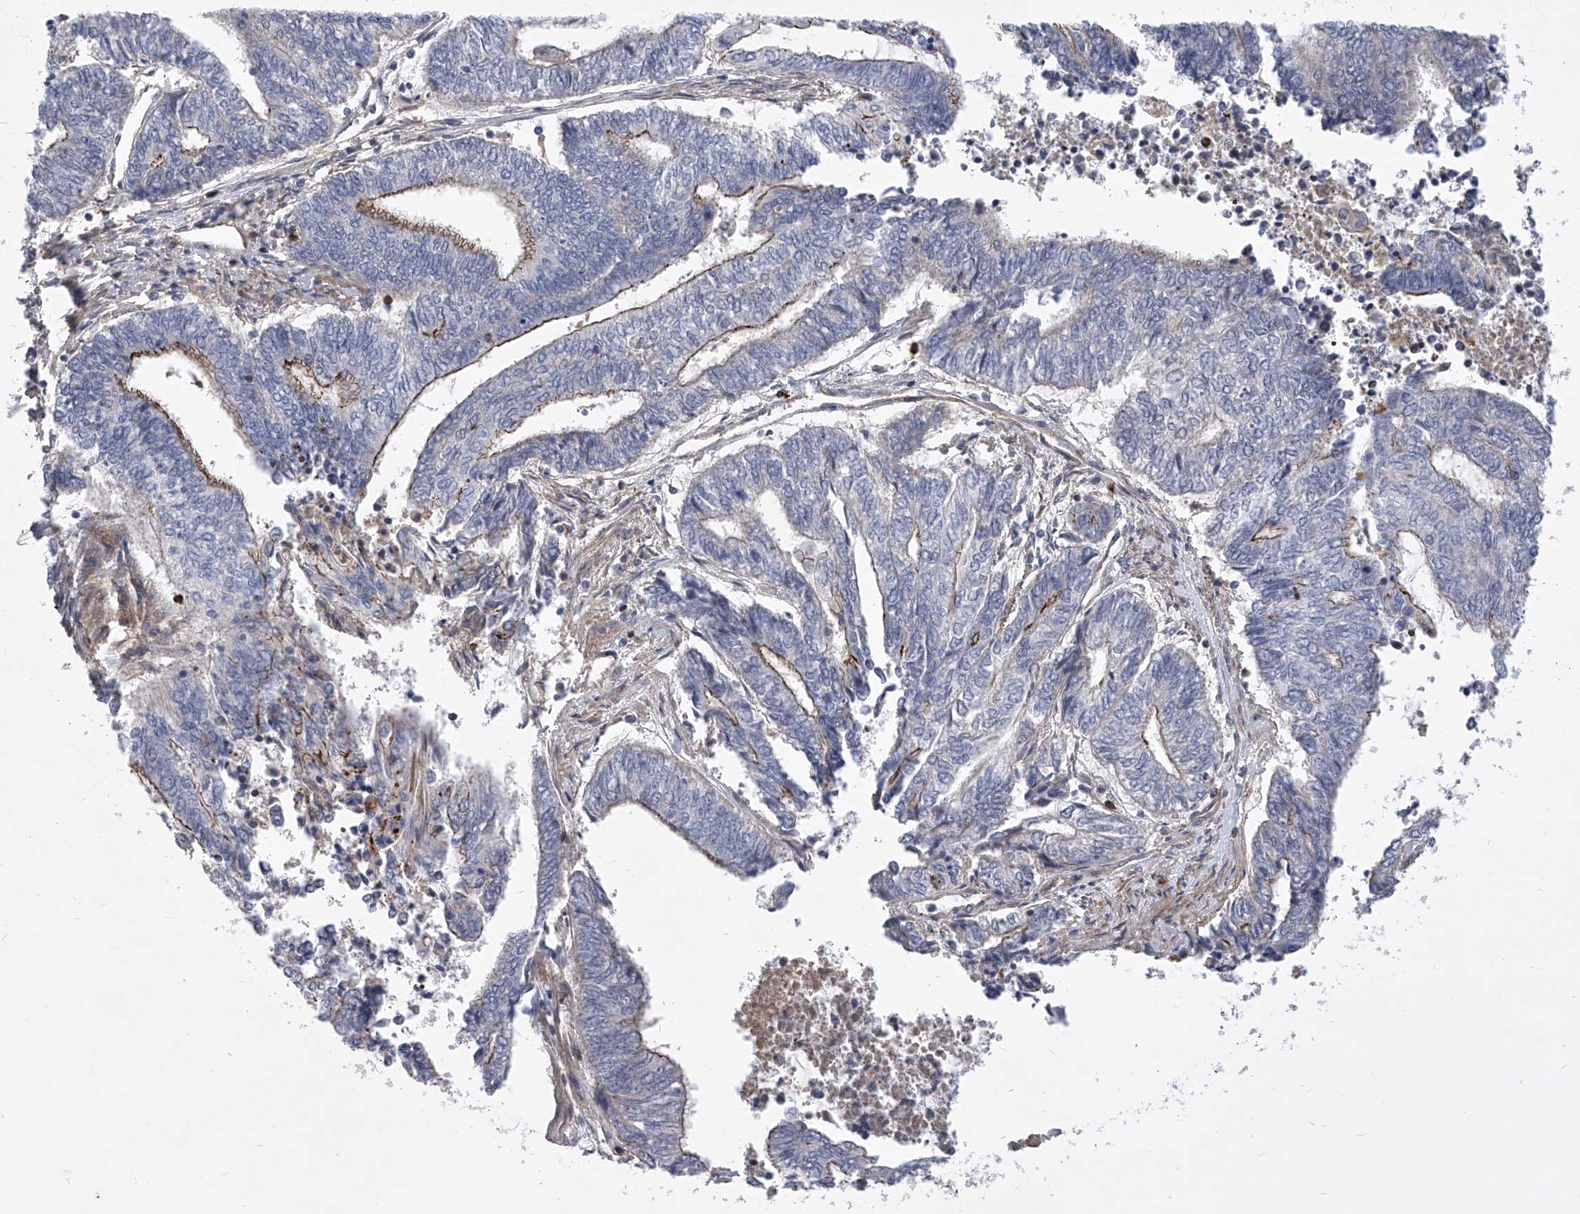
{"staining": {"intensity": "moderate", "quantity": "<25%", "location": "cytoplasmic/membranous"}, "tissue": "endometrial cancer", "cell_type": "Tumor cells", "image_type": "cancer", "snomed": [{"axis": "morphology", "description": "Adenocarcinoma, NOS"}, {"axis": "topography", "description": "Uterus"}, {"axis": "topography", "description": "Endometrium"}], "caption": "Adenocarcinoma (endometrial) stained with DAB (3,3'-diaminobenzidine) immunohistochemistry reveals low levels of moderate cytoplasmic/membranous positivity in approximately <25% of tumor cells.", "gene": "MINDY4", "patient": {"sex": "female", "age": 70}}